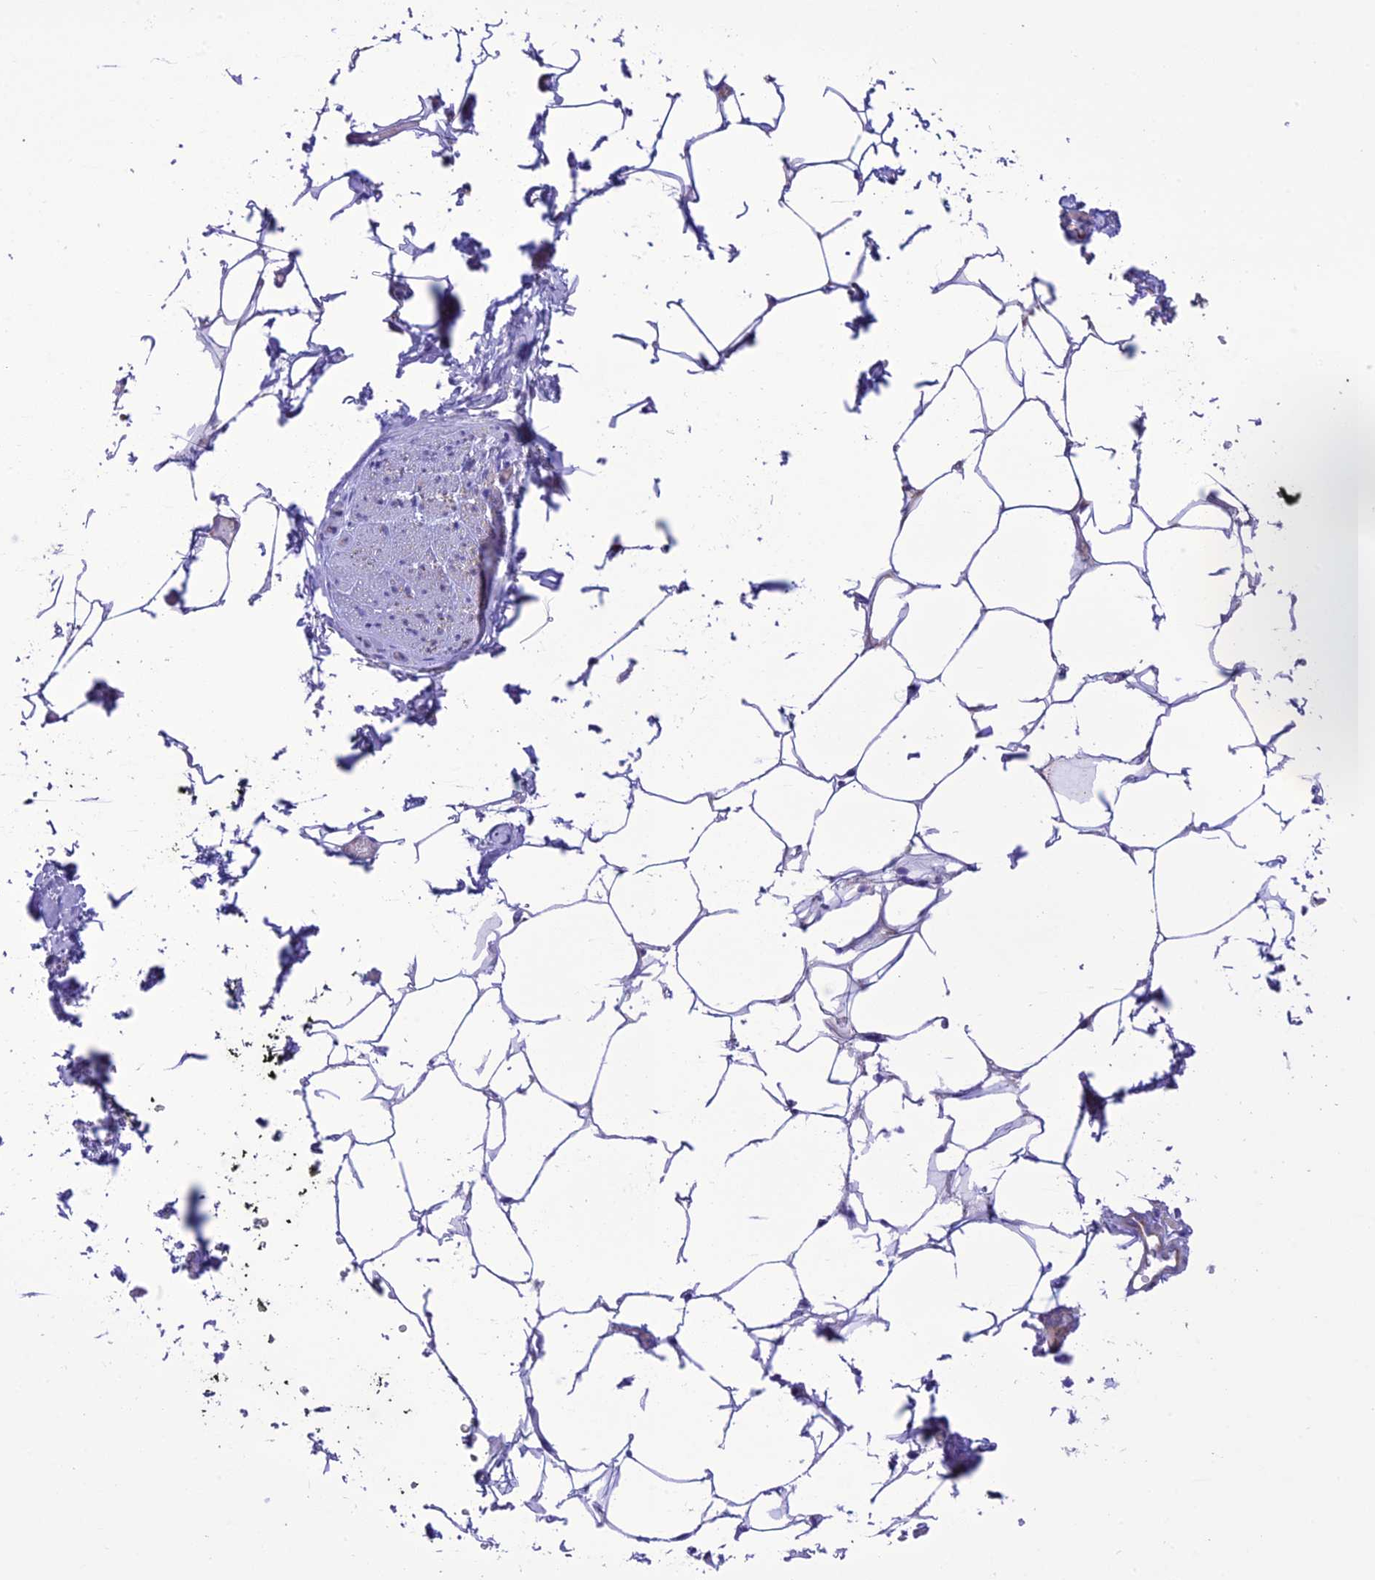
{"staining": {"intensity": "negative", "quantity": "none", "location": "none"}, "tissue": "adipose tissue", "cell_type": "Adipocytes", "image_type": "normal", "snomed": [{"axis": "morphology", "description": "Normal tissue, NOS"}, {"axis": "morphology", "description": "Adenocarcinoma, Low grade"}, {"axis": "topography", "description": "Prostate"}, {"axis": "topography", "description": "Peripheral nerve tissue"}], "caption": "This is an IHC image of benign adipose tissue. There is no positivity in adipocytes.", "gene": "MAP3K12", "patient": {"sex": "male", "age": 63}}